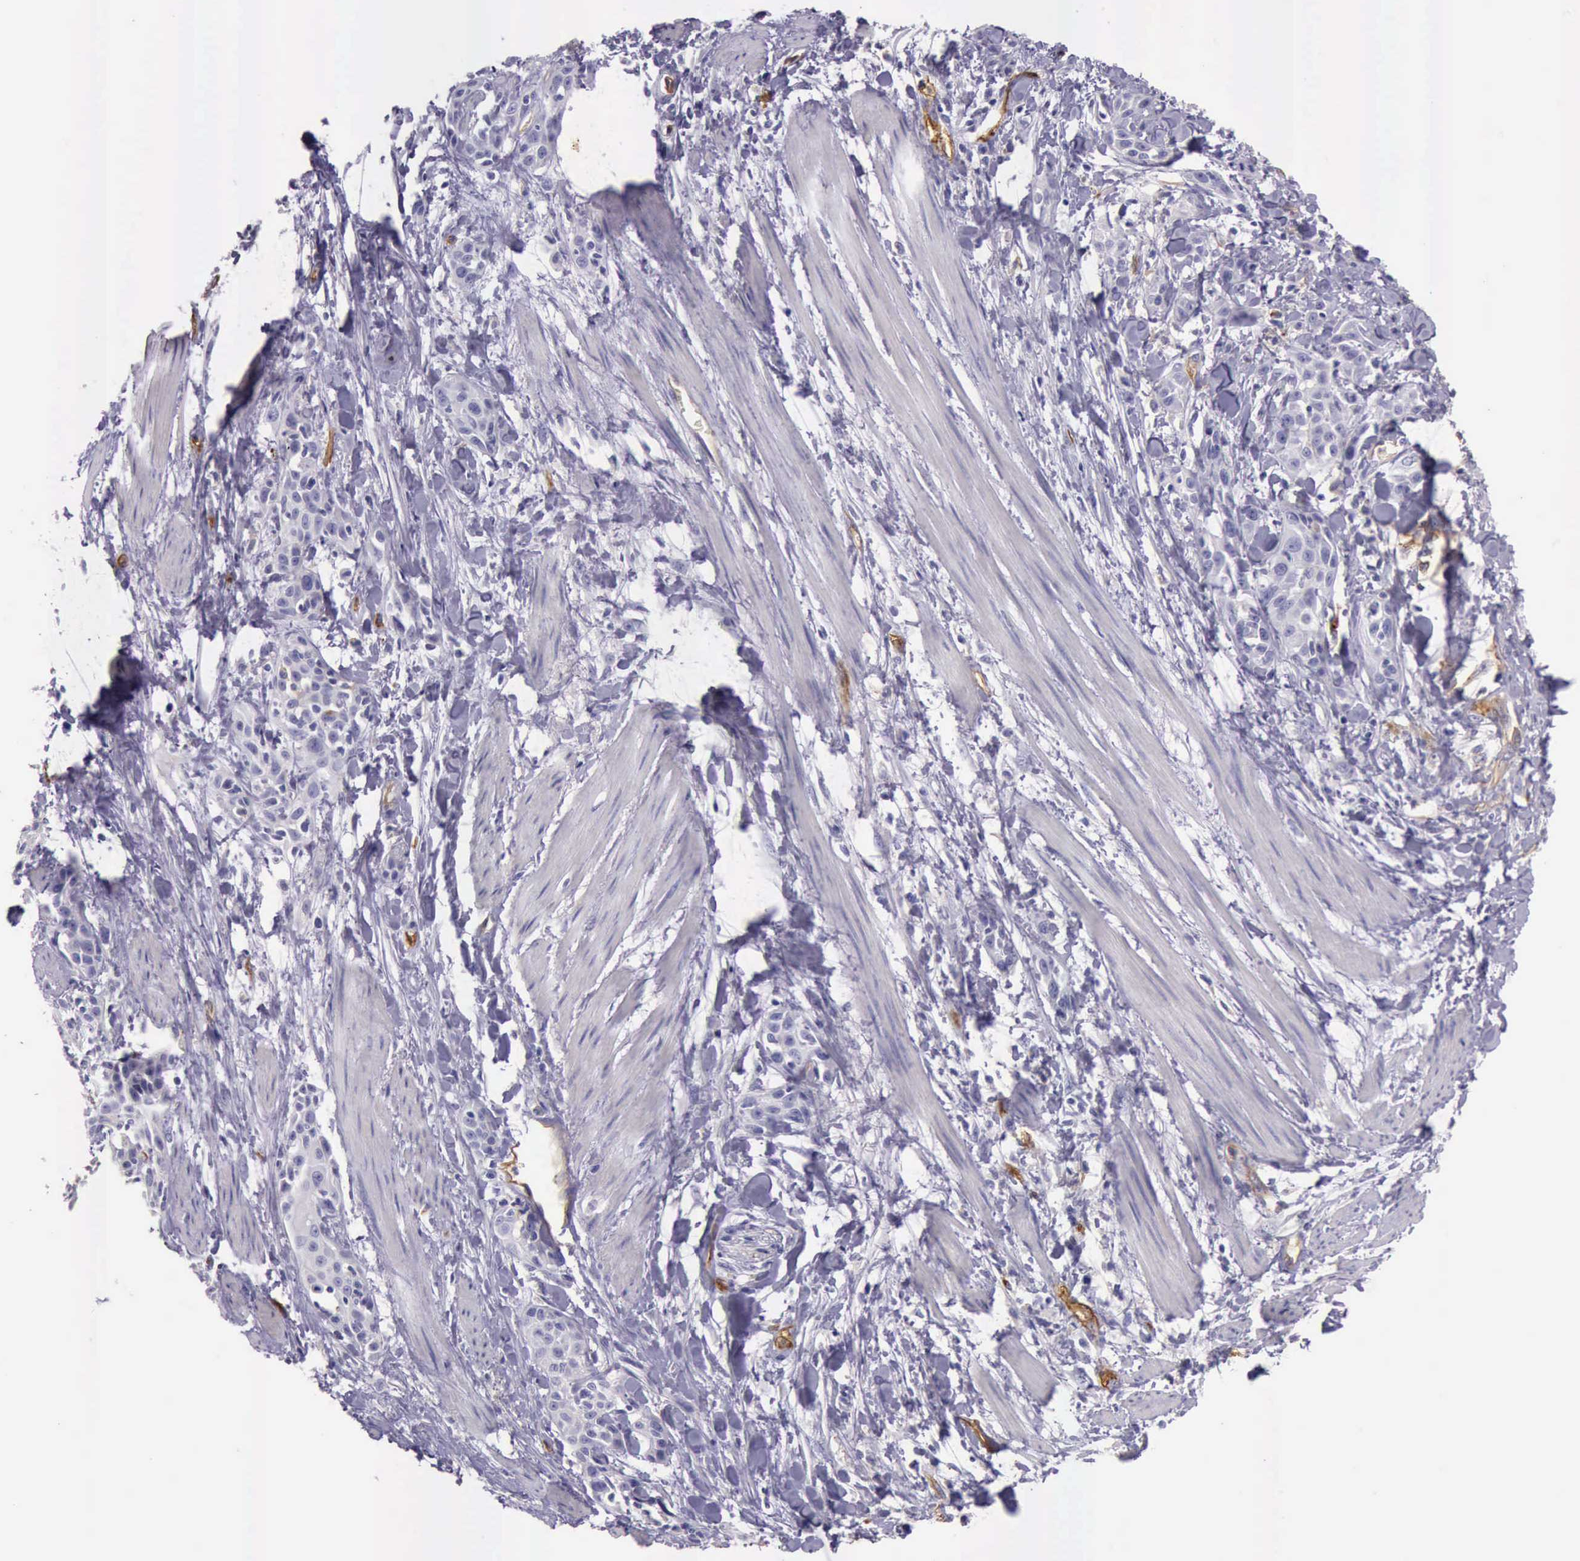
{"staining": {"intensity": "negative", "quantity": "none", "location": "none"}, "tissue": "skin cancer", "cell_type": "Tumor cells", "image_type": "cancer", "snomed": [{"axis": "morphology", "description": "Squamous cell carcinoma, NOS"}, {"axis": "topography", "description": "Skin"}, {"axis": "topography", "description": "Anal"}], "caption": "A high-resolution image shows IHC staining of squamous cell carcinoma (skin), which demonstrates no significant positivity in tumor cells.", "gene": "TCEANC", "patient": {"sex": "male", "age": 64}}